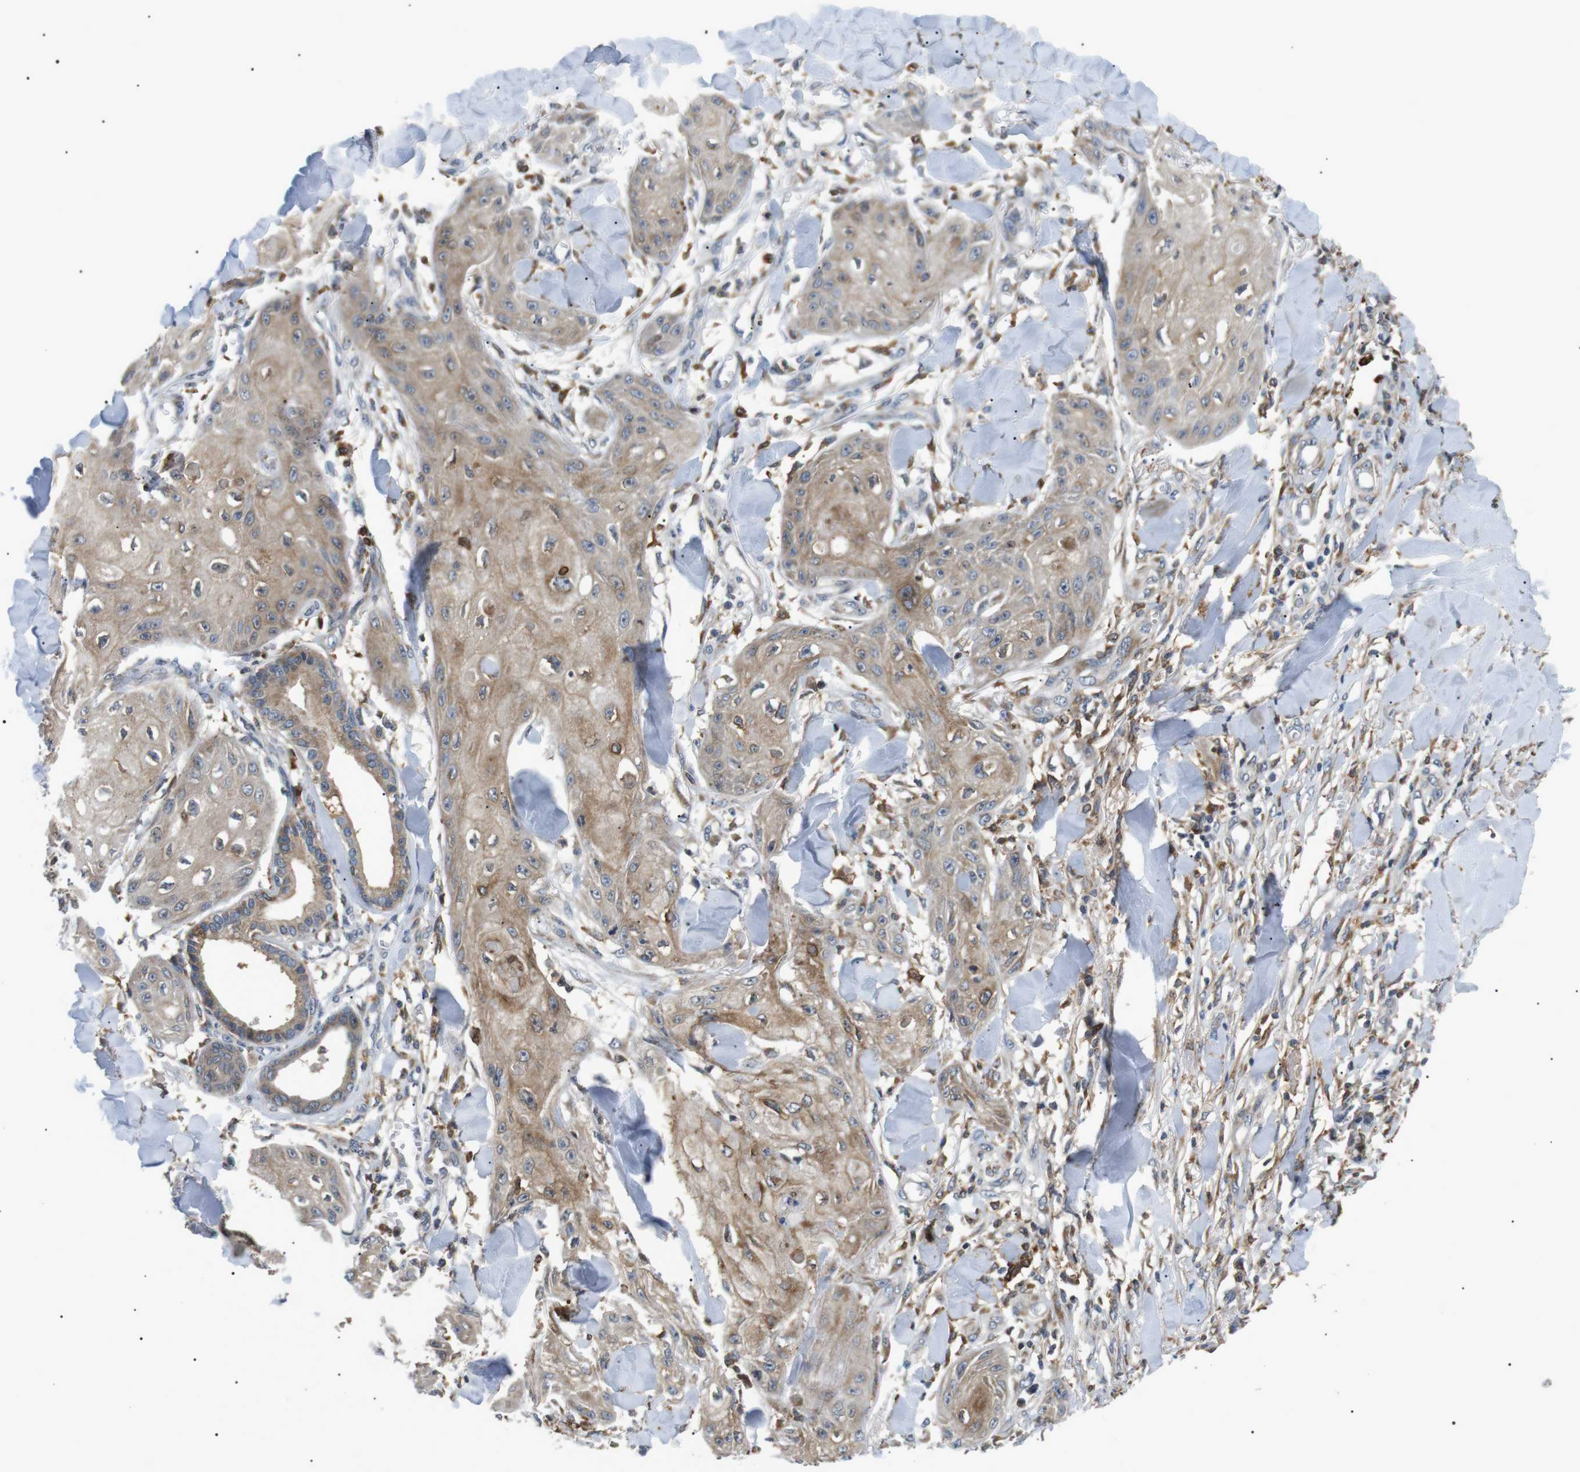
{"staining": {"intensity": "weak", "quantity": ">75%", "location": "cytoplasmic/membranous"}, "tissue": "skin cancer", "cell_type": "Tumor cells", "image_type": "cancer", "snomed": [{"axis": "morphology", "description": "Squamous cell carcinoma, NOS"}, {"axis": "topography", "description": "Skin"}], "caption": "An IHC micrograph of tumor tissue is shown. Protein staining in brown highlights weak cytoplasmic/membranous positivity in skin cancer within tumor cells.", "gene": "RAB9A", "patient": {"sex": "male", "age": 74}}